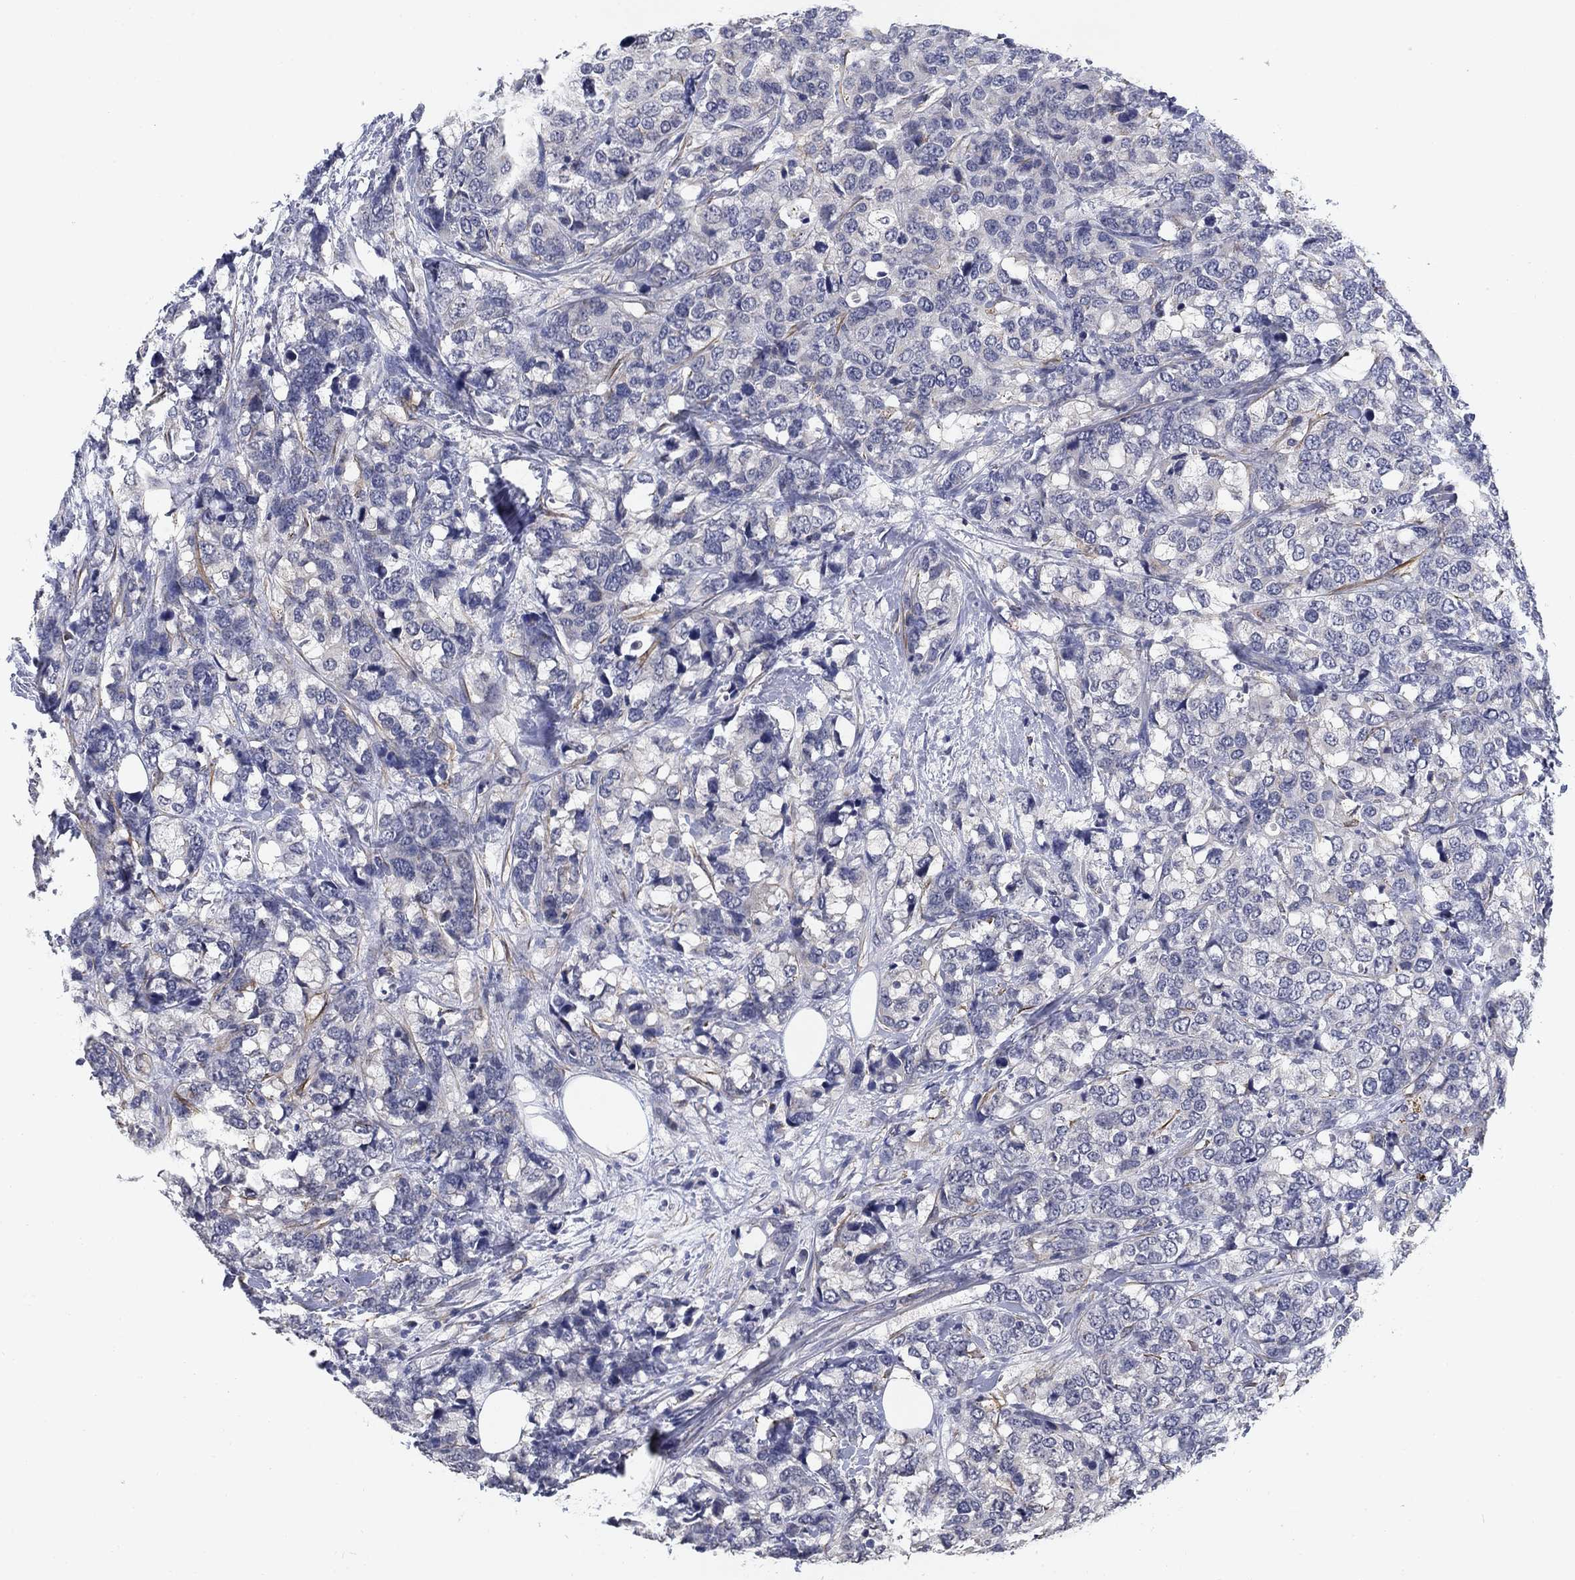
{"staining": {"intensity": "negative", "quantity": "none", "location": "none"}, "tissue": "breast cancer", "cell_type": "Tumor cells", "image_type": "cancer", "snomed": [{"axis": "morphology", "description": "Lobular carcinoma"}, {"axis": "topography", "description": "Breast"}], "caption": "A high-resolution photomicrograph shows IHC staining of breast cancer (lobular carcinoma), which exhibits no significant staining in tumor cells. Brightfield microscopy of immunohistochemistry stained with DAB (brown) and hematoxylin (blue), captured at high magnification.", "gene": "OTUB2", "patient": {"sex": "female", "age": 59}}